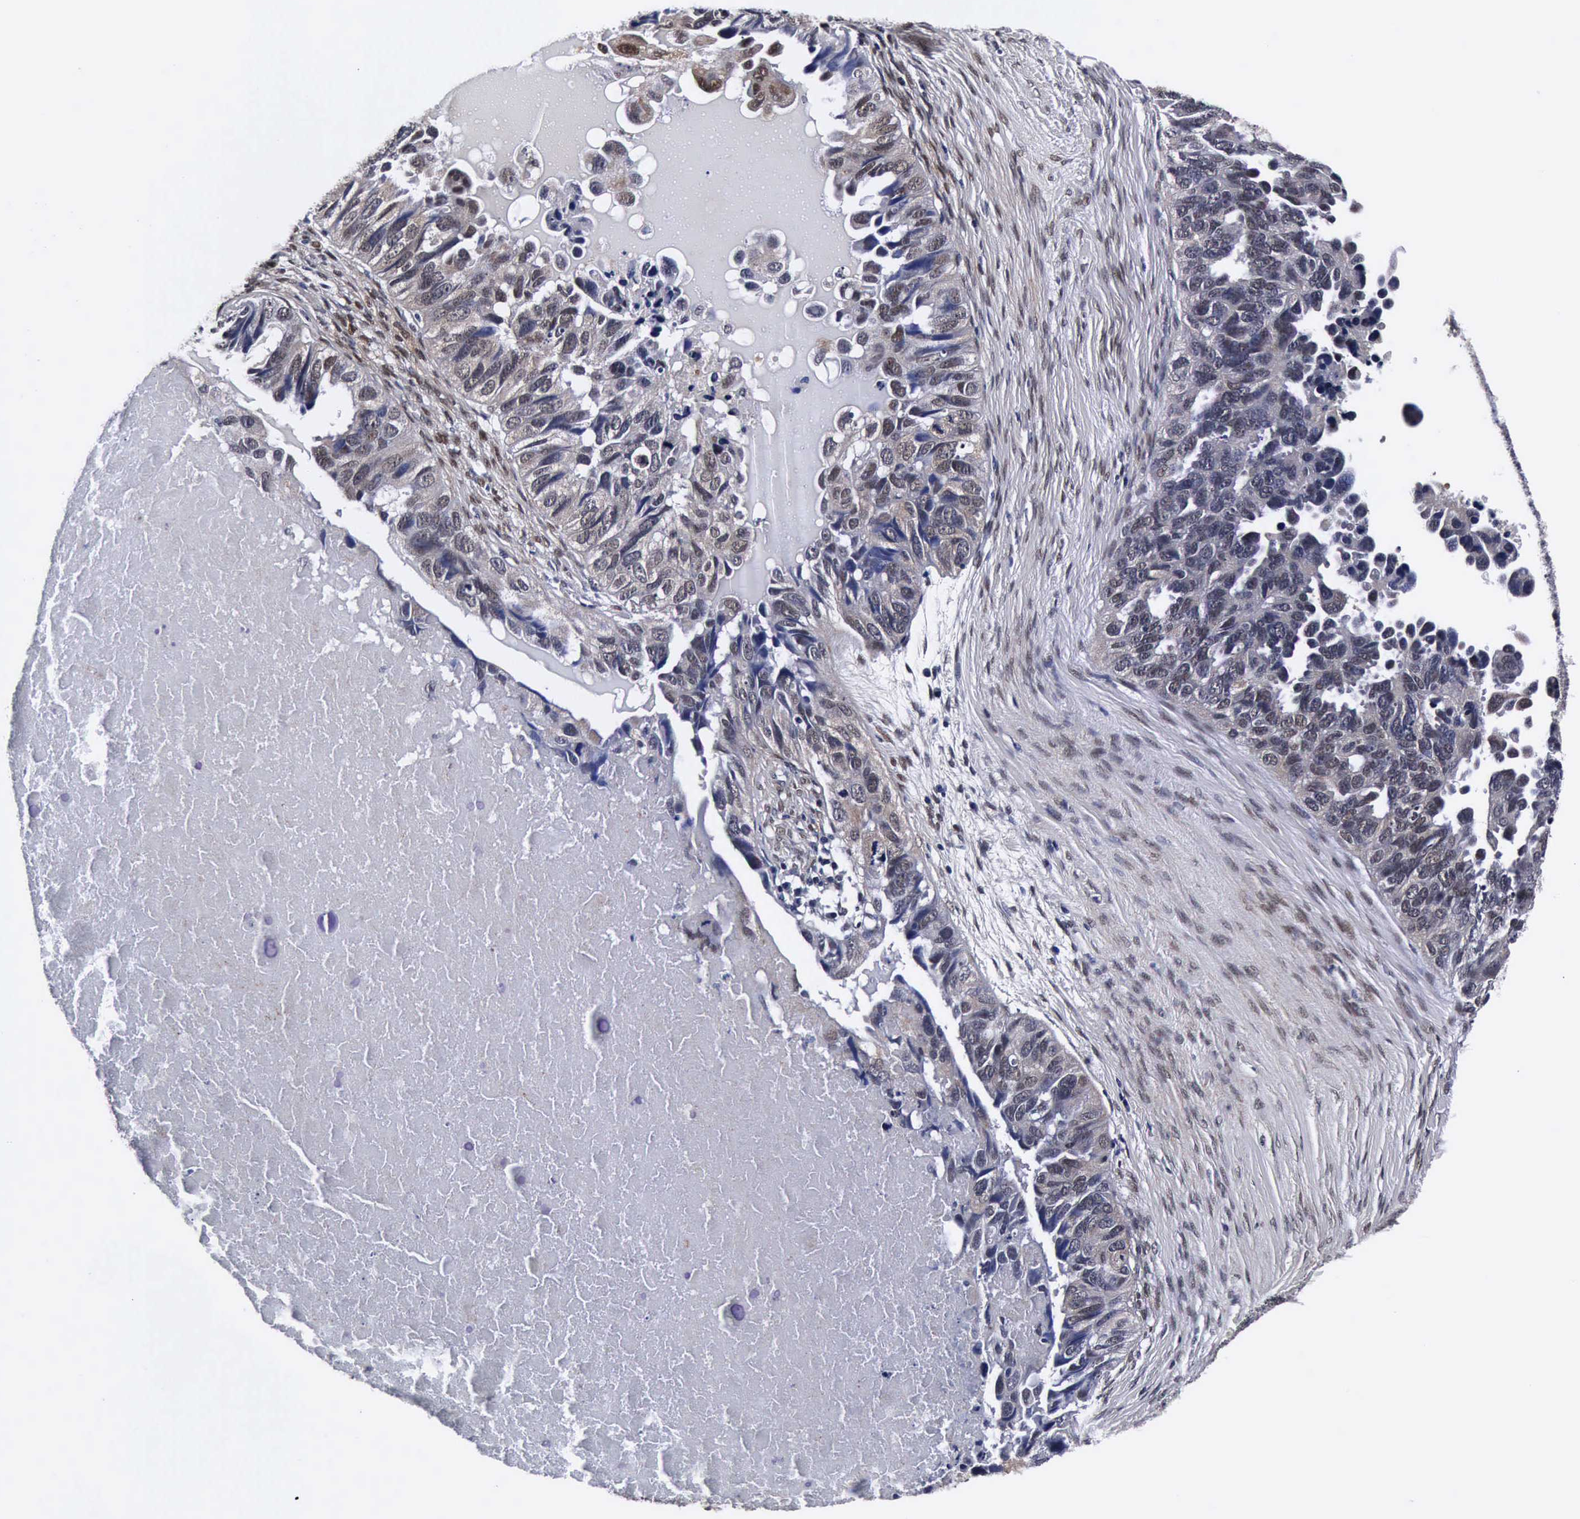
{"staining": {"intensity": "weak", "quantity": "25%-75%", "location": "cytoplasmic/membranous"}, "tissue": "ovarian cancer", "cell_type": "Tumor cells", "image_type": "cancer", "snomed": [{"axis": "morphology", "description": "Cystadenocarcinoma, serous, NOS"}, {"axis": "topography", "description": "Ovary"}], "caption": "Protein expression analysis of ovarian cancer reveals weak cytoplasmic/membranous expression in approximately 25%-75% of tumor cells.", "gene": "UBC", "patient": {"sex": "female", "age": 82}}